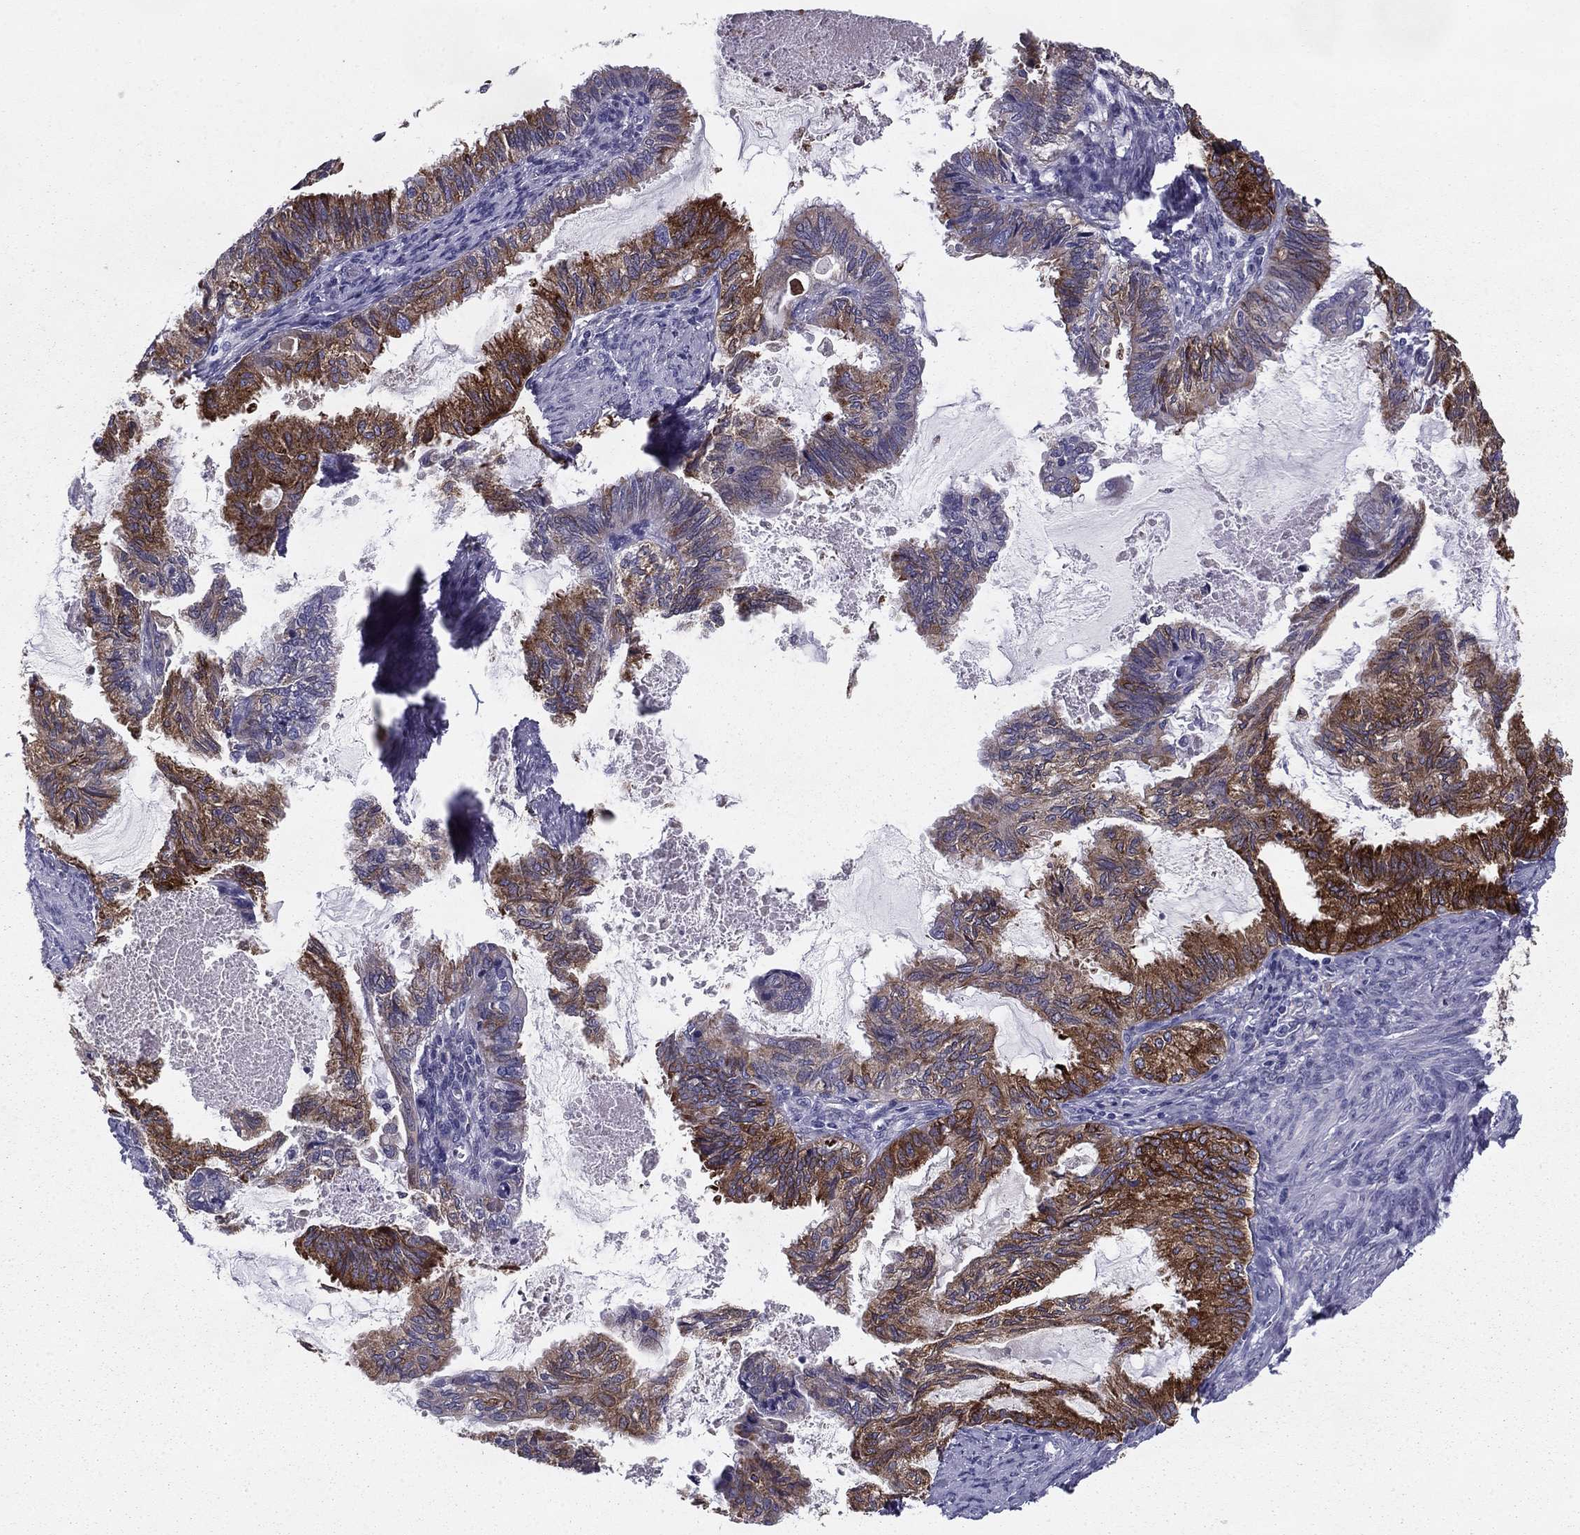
{"staining": {"intensity": "strong", "quantity": "25%-75%", "location": "cytoplasmic/membranous"}, "tissue": "endometrial cancer", "cell_type": "Tumor cells", "image_type": "cancer", "snomed": [{"axis": "morphology", "description": "Adenocarcinoma, NOS"}, {"axis": "topography", "description": "Endometrium"}], "caption": "Endometrial cancer tissue shows strong cytoplasmic/membranous expression in about 25%-75% of tumor cells, visualized by immunohistochemistry. Using DAB (3,3'-diaminobenzidine) (brown) and hematoxylin (blue) stains, captured at high magnification using brightfield microscopy.", "gene": "TMED3", "patient": {"sex": "female", "age": 86}}